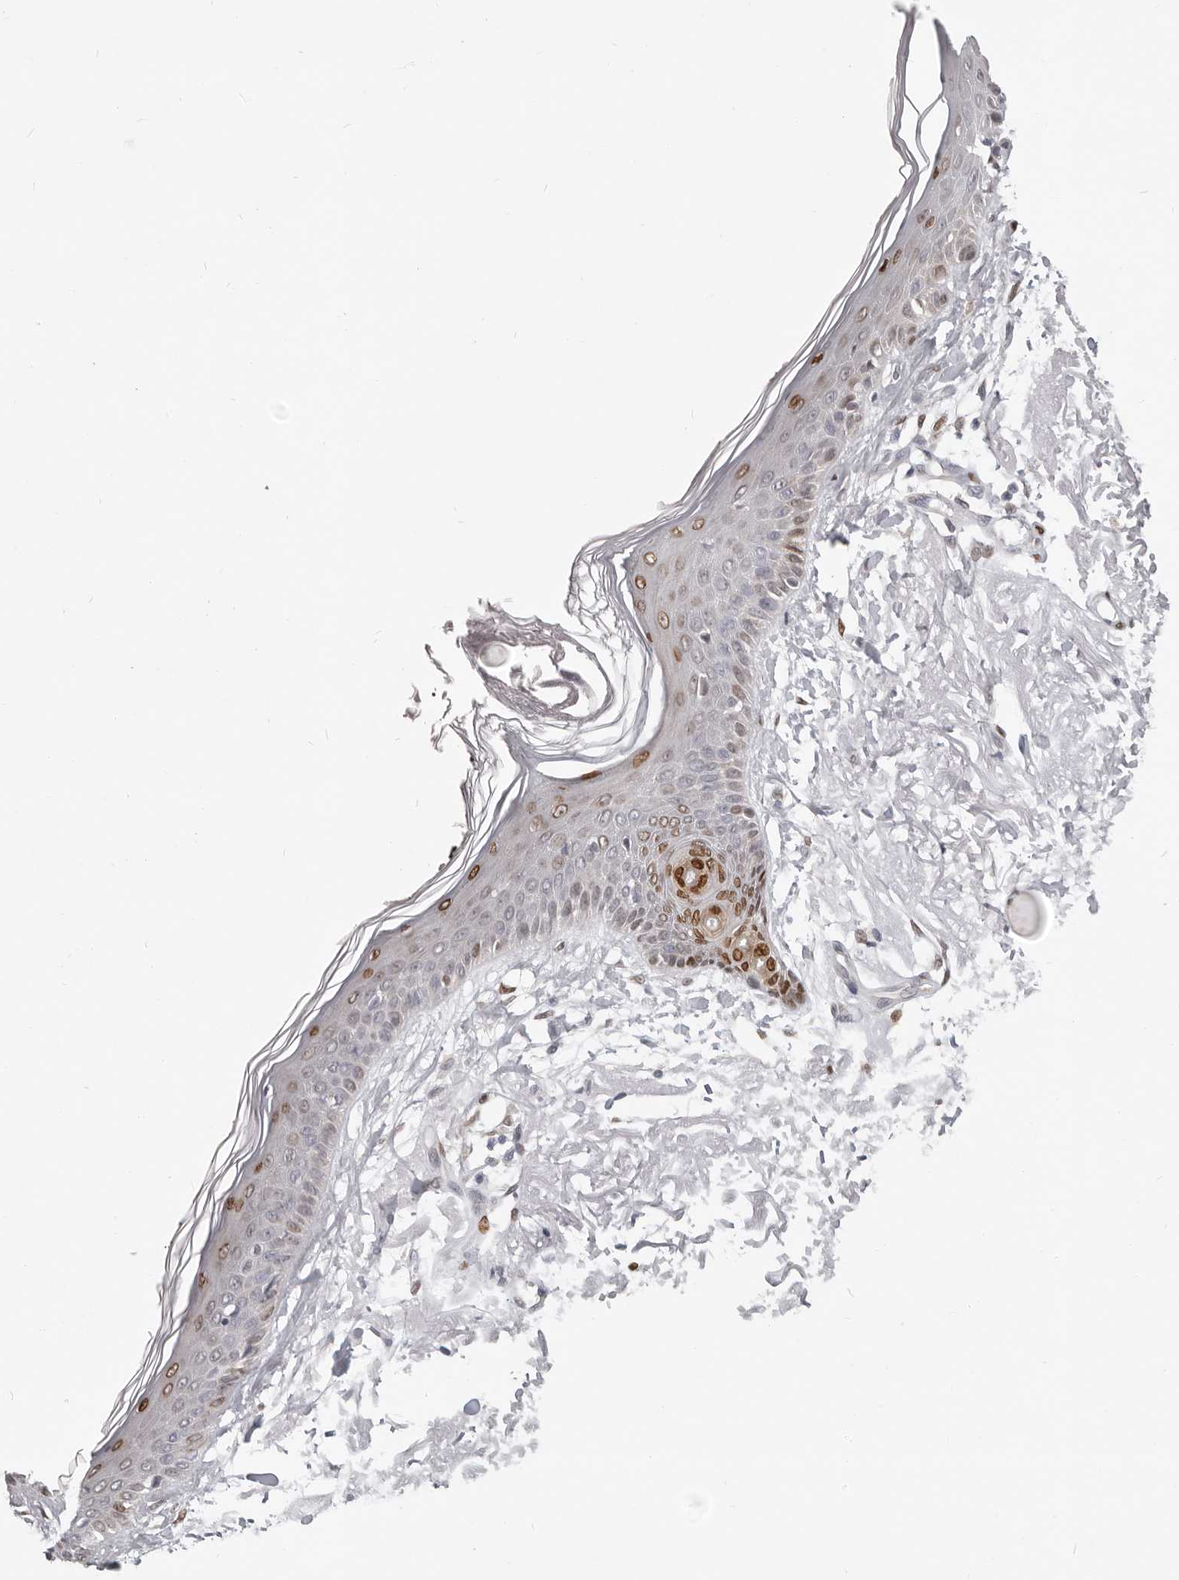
{"staining": {"intensity": "moderate", "quantity": "25%-75%", "location": "cytoplasmic/membranous"}, "tissue": "skin", "cell_type": "Fibroblasts", "image_type": "normal", "snomed": [{"axis": "morphology", "description": "Normal tissue, NOS"}, {"axis": "topography", "description": "Skin"}, {"axis": "topography", "description": "Skeletal muscle"}], "caption": "Immunohistochemical staining of benign skin reveals medium levels of moderate cytoplasmic/membranous positivity in approximately 25%-75% of fibroblasts.", "gene": "SRP19", "patient": {"sex": "male", "age": 83}}